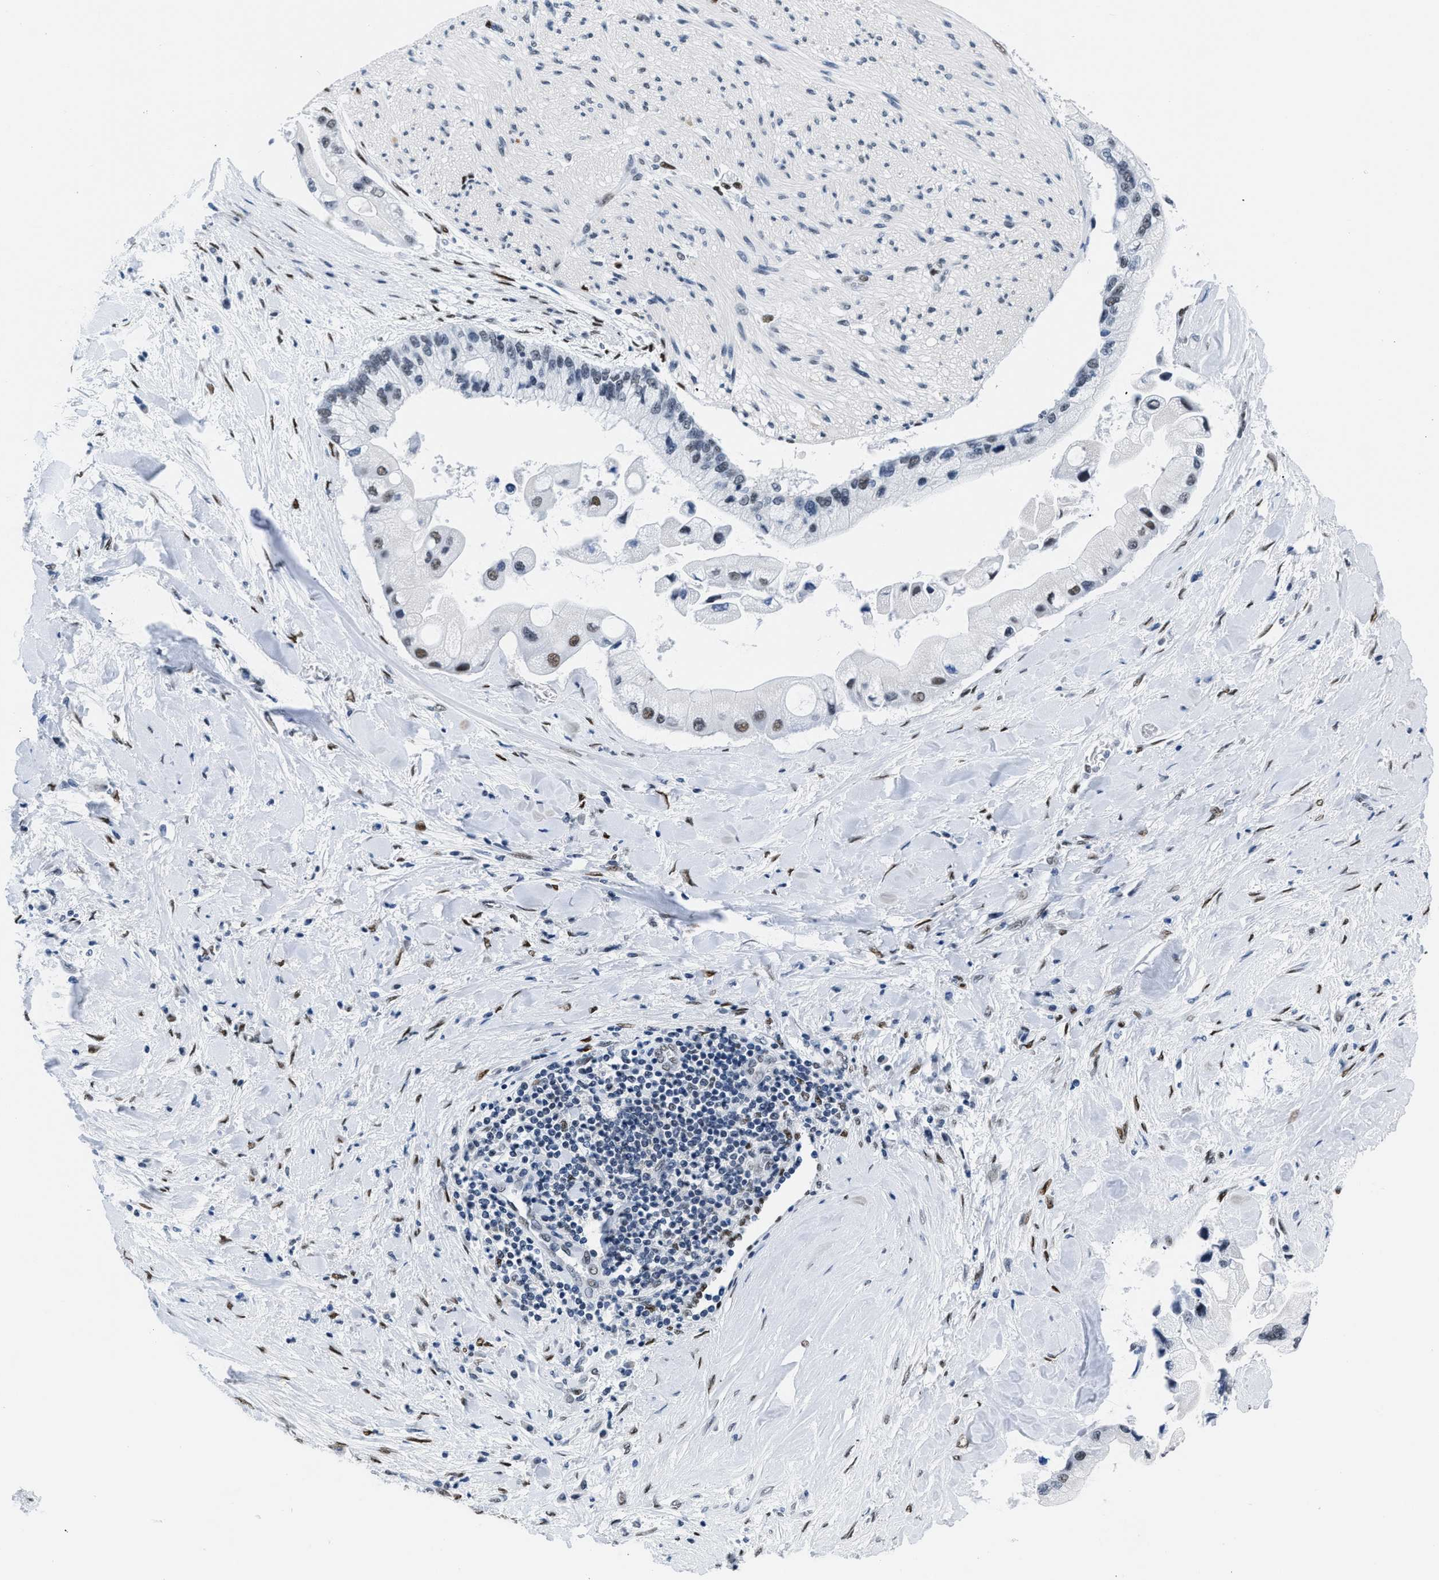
{"staining": {"intensity": "moderate", "quantity": "25%-75%", "location": "nuclear"}, "tissue": "liver cancer", "cell_type": "Tumor cells", "image_type": "cancer", "snomed": [{"axis": "morphology", "description": "Cholangiocarcinoma"}, {"axis": "topography", "description": "Liver"}], "caption": "Brown immunohistochemical staining in human liver cancer exhibits moderate nuclear positivity in approximately 25%-75% of tumor cells. The staining was performed using DAB (3,3'-diaminobenzidine), with brown indicating positive protein expression. Nuclei are stained blue with hematoxylin.", "gene": "CTBP1", "patient": {"sex": "male", "age": 50}}